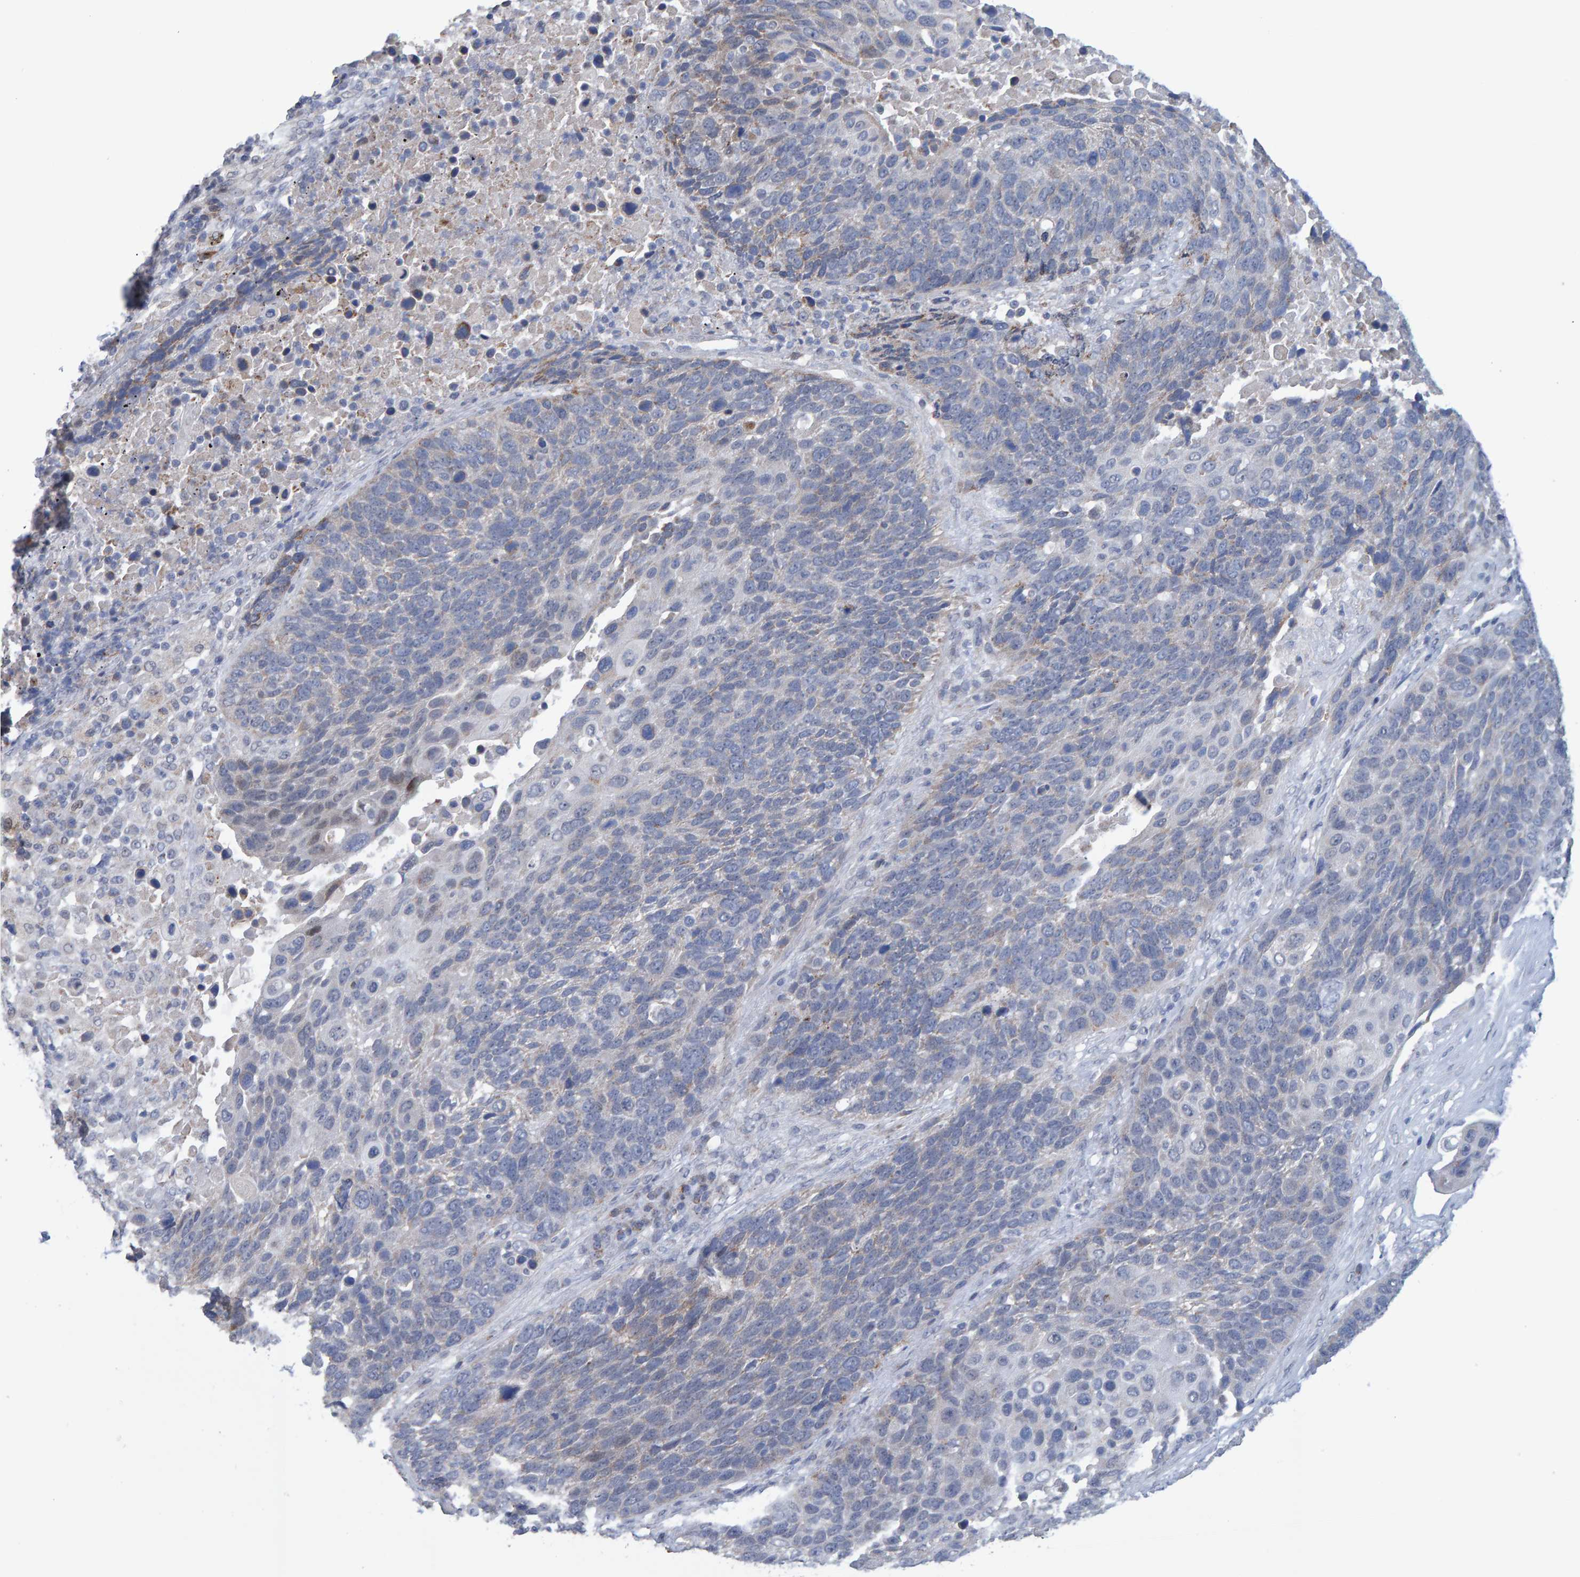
{"staining": {"intensity": "weak", "quantity": "<25%", "location": "cytoplasmic/membranous"}, "tissue": "lung cancer", "cell_type": "Tumor cells", "image_type": "cancer", "snomed": [{"axis": "morphology", "description": "Squamous cell carcinoma, NOS"}, {"axis": "topography", "description": "Lung"}], "caption": "An IHC photomicrograph of squamous cell carcinoma (lung) is shown. There is no staining in tumor cells of squamous cell carcinoma (lung).", "gene": "USP43", "patient": {"sex": "male", "age": 66}}